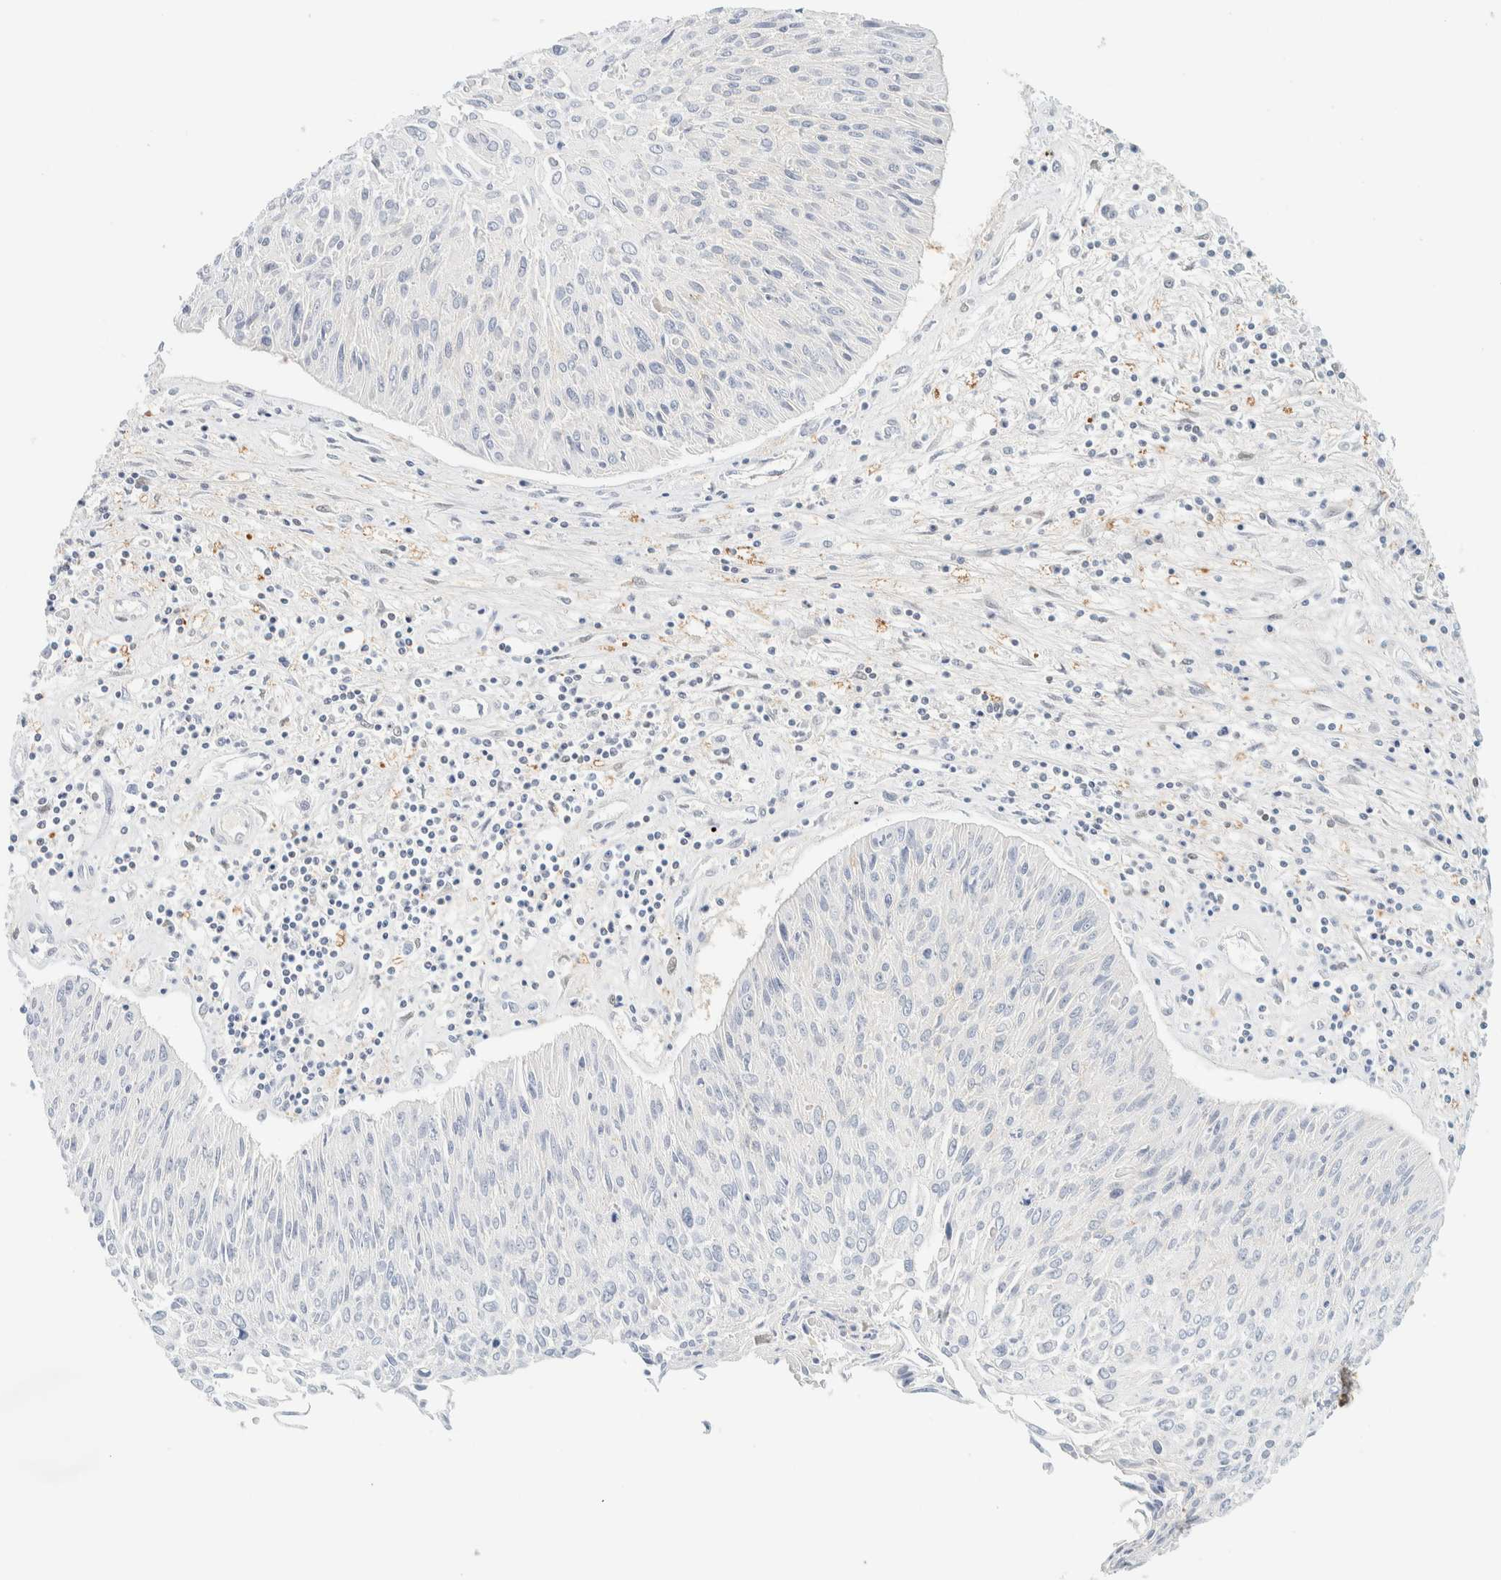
{"staining": {"intensity": "weak", "quantity": "25%-75%", "location": "cytoplasmic/membranous,nuclear"}, "tissue": "cervical cancer", "cell_type": "Tumor cells", "image_type": "cancer", "snomed": [{"axis": "morphology", "description": "Squamous cell carcinoma, NOS"}, {"axis": "topography", "description": "Cervix"}], "caption": "DAB (3,3'-diaminobenzidine) immunohistochemical staining of cervical cancer shows weak cytoplasmic/membranous and nuclear protein expression in approximately 25%-75% of tumor cells.", "gene": "ZBTB37", "patient": {"sex": "female", "age": 51}}